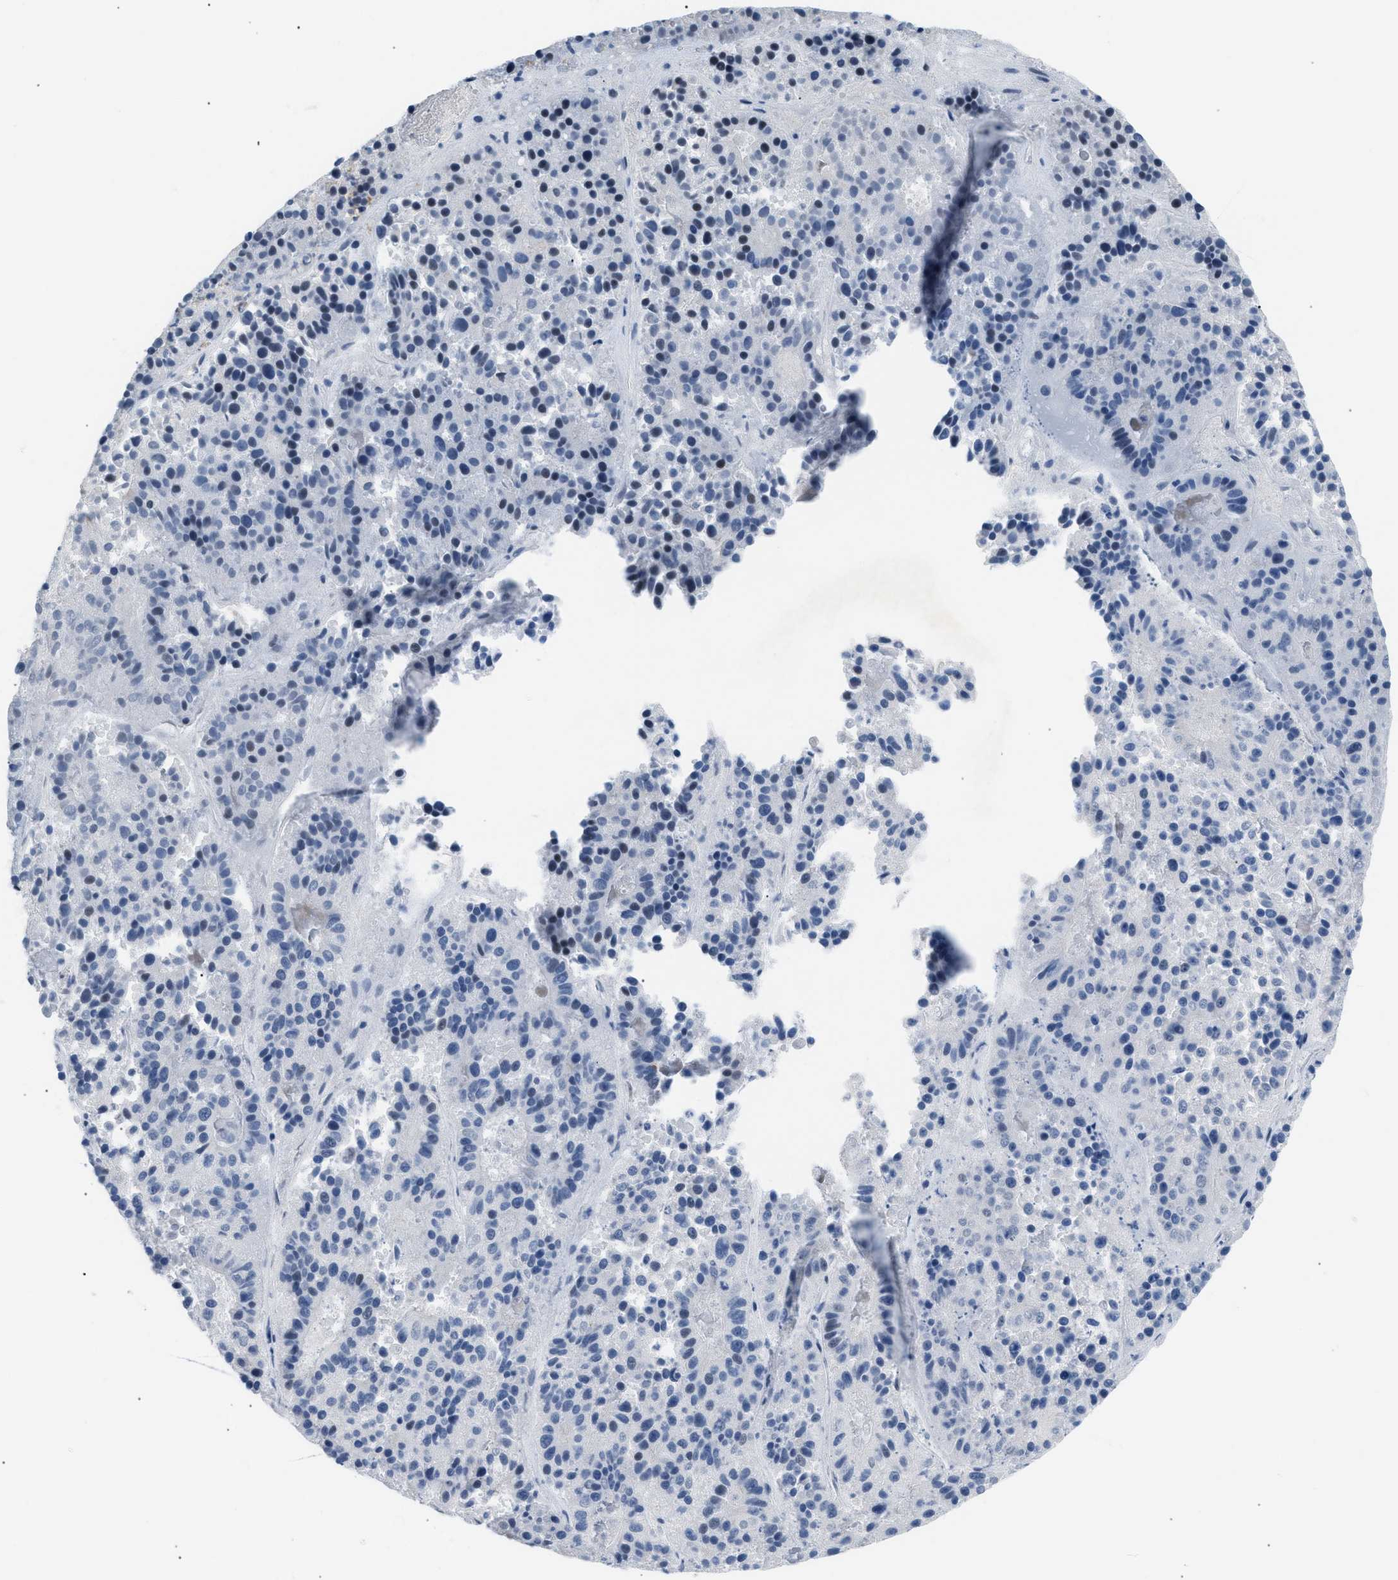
{"staining": {"intensity": "negative", "quantity": "none", "location": "none"}, "tissue": "pancreatic cancer", "cell_type": "Tumor cells", "image_type": "cancer", "snomed": [{"axis": "morphology", "description": "Adenocarcinoma, NOS"}, {"axis": "topography", "description": "Pancreas"}], "caption": "The immunohistochemistry (IHC) image has no significant positivity in tumor cells of pancreatic cancer tissue. The staining was performed using DAB to visualize the protein expression in brown, while the nuclei were stained in blue with hematoxylin (Magnification: 20x).", "gene": "KCNC3", "patient": {"sex": "male", "age": 50}}